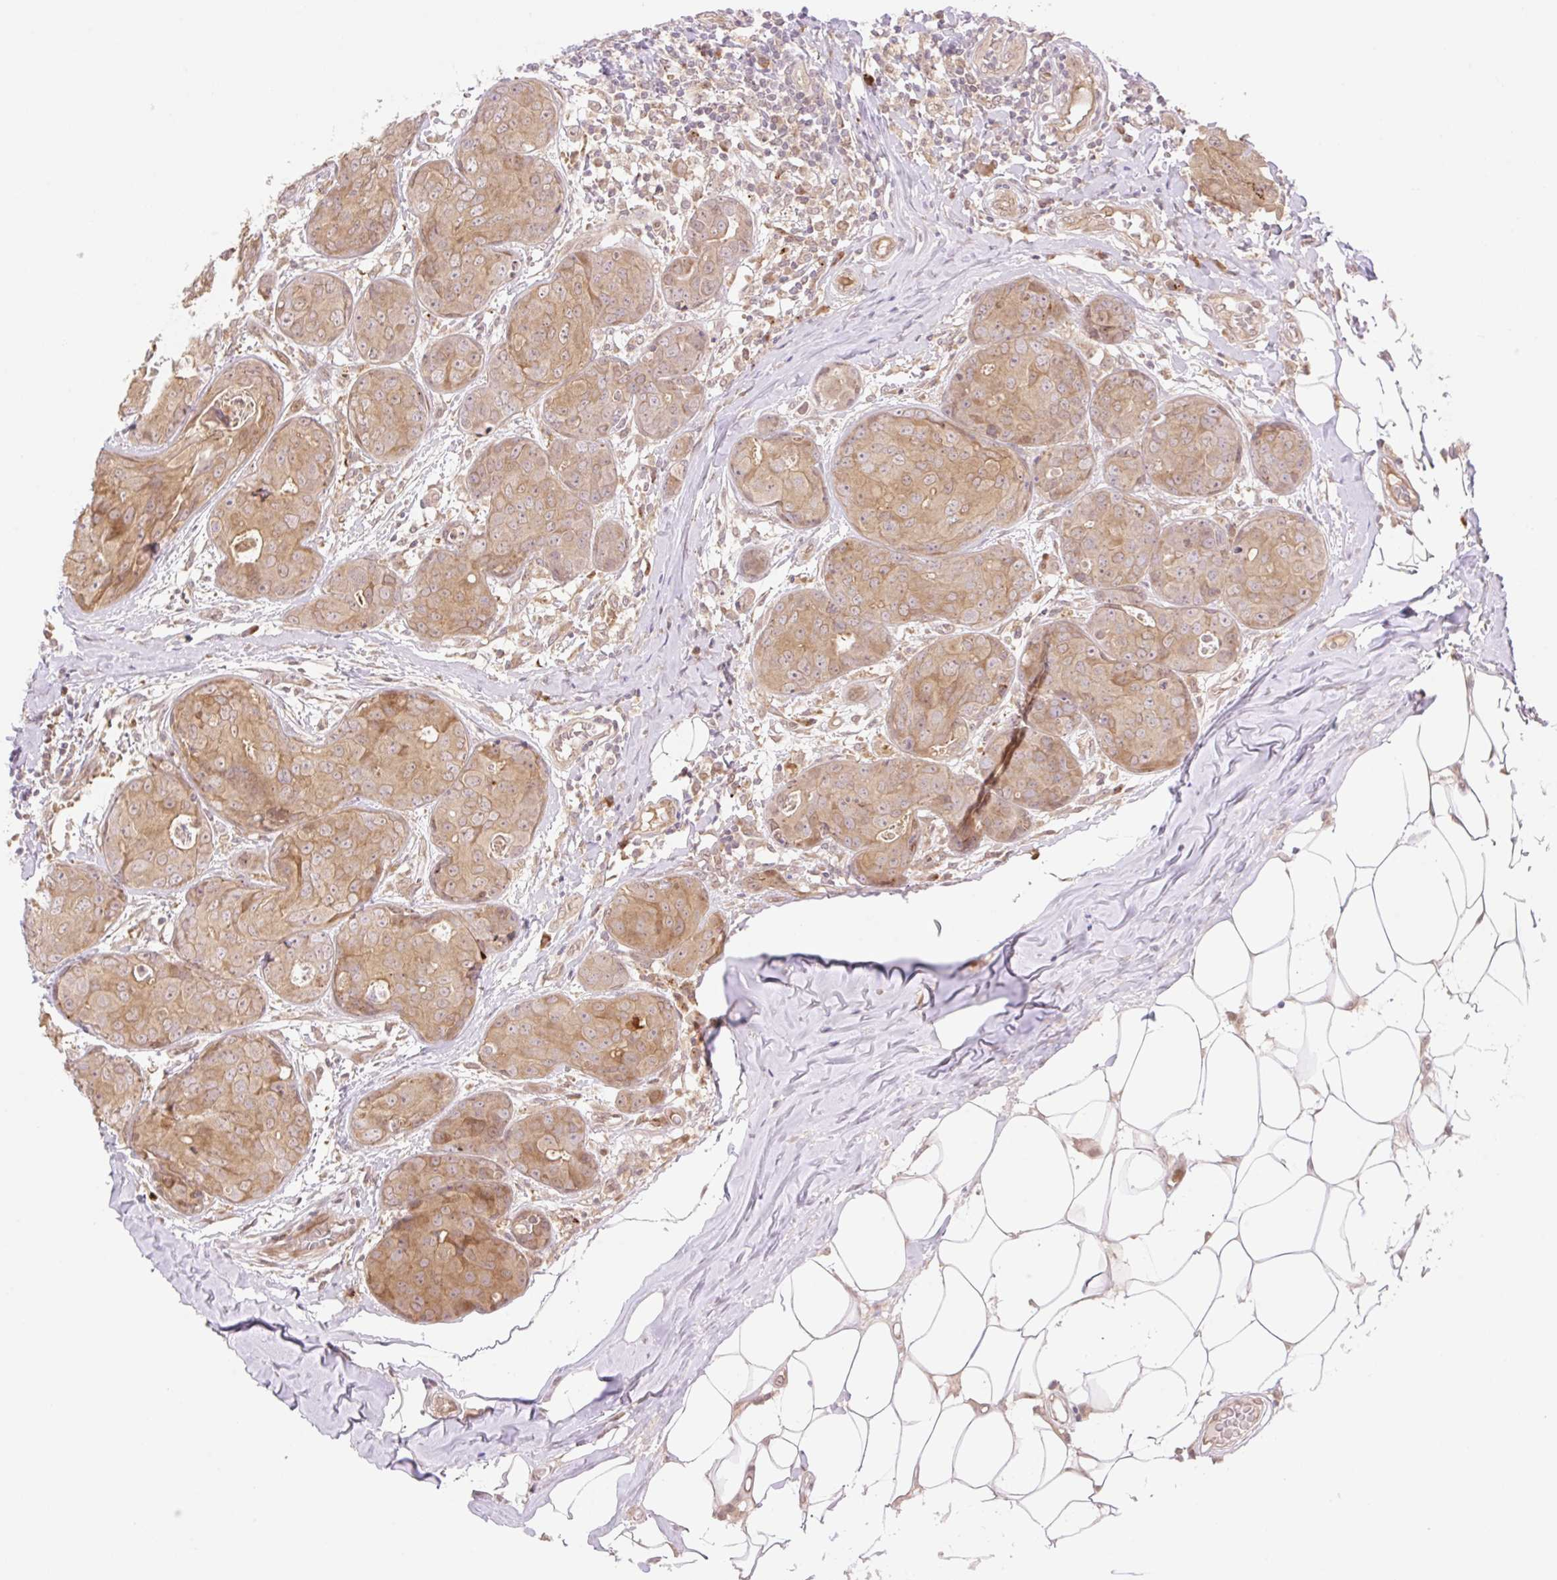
{"staining": {"intensity": "moderate", "quantity": ">75%", "location": "cytoplasmic/membranous,nuclear"}, "tissue": "breast cancer", "cell_type": "Tumor cells", "image_type": "cancer", "snomed": [{"axis": "morphology", "description": "Duct carcinoma"}, {"axis": "topography", "description": "Breast"}], "caption": "High-magnification brightfield microscopy of breast intraductal carcinoma stained with DAB (3,3'-diaminobenzidine) (brown) and counterstained with hematoxylin (blue). tumor cells exhibit moderate cytoplasmic/membranous and nuclear staining is appreciated in approximately>75% of cells.", "gene": "VPS25", "patient": {"sex": "female", "age": 43}}